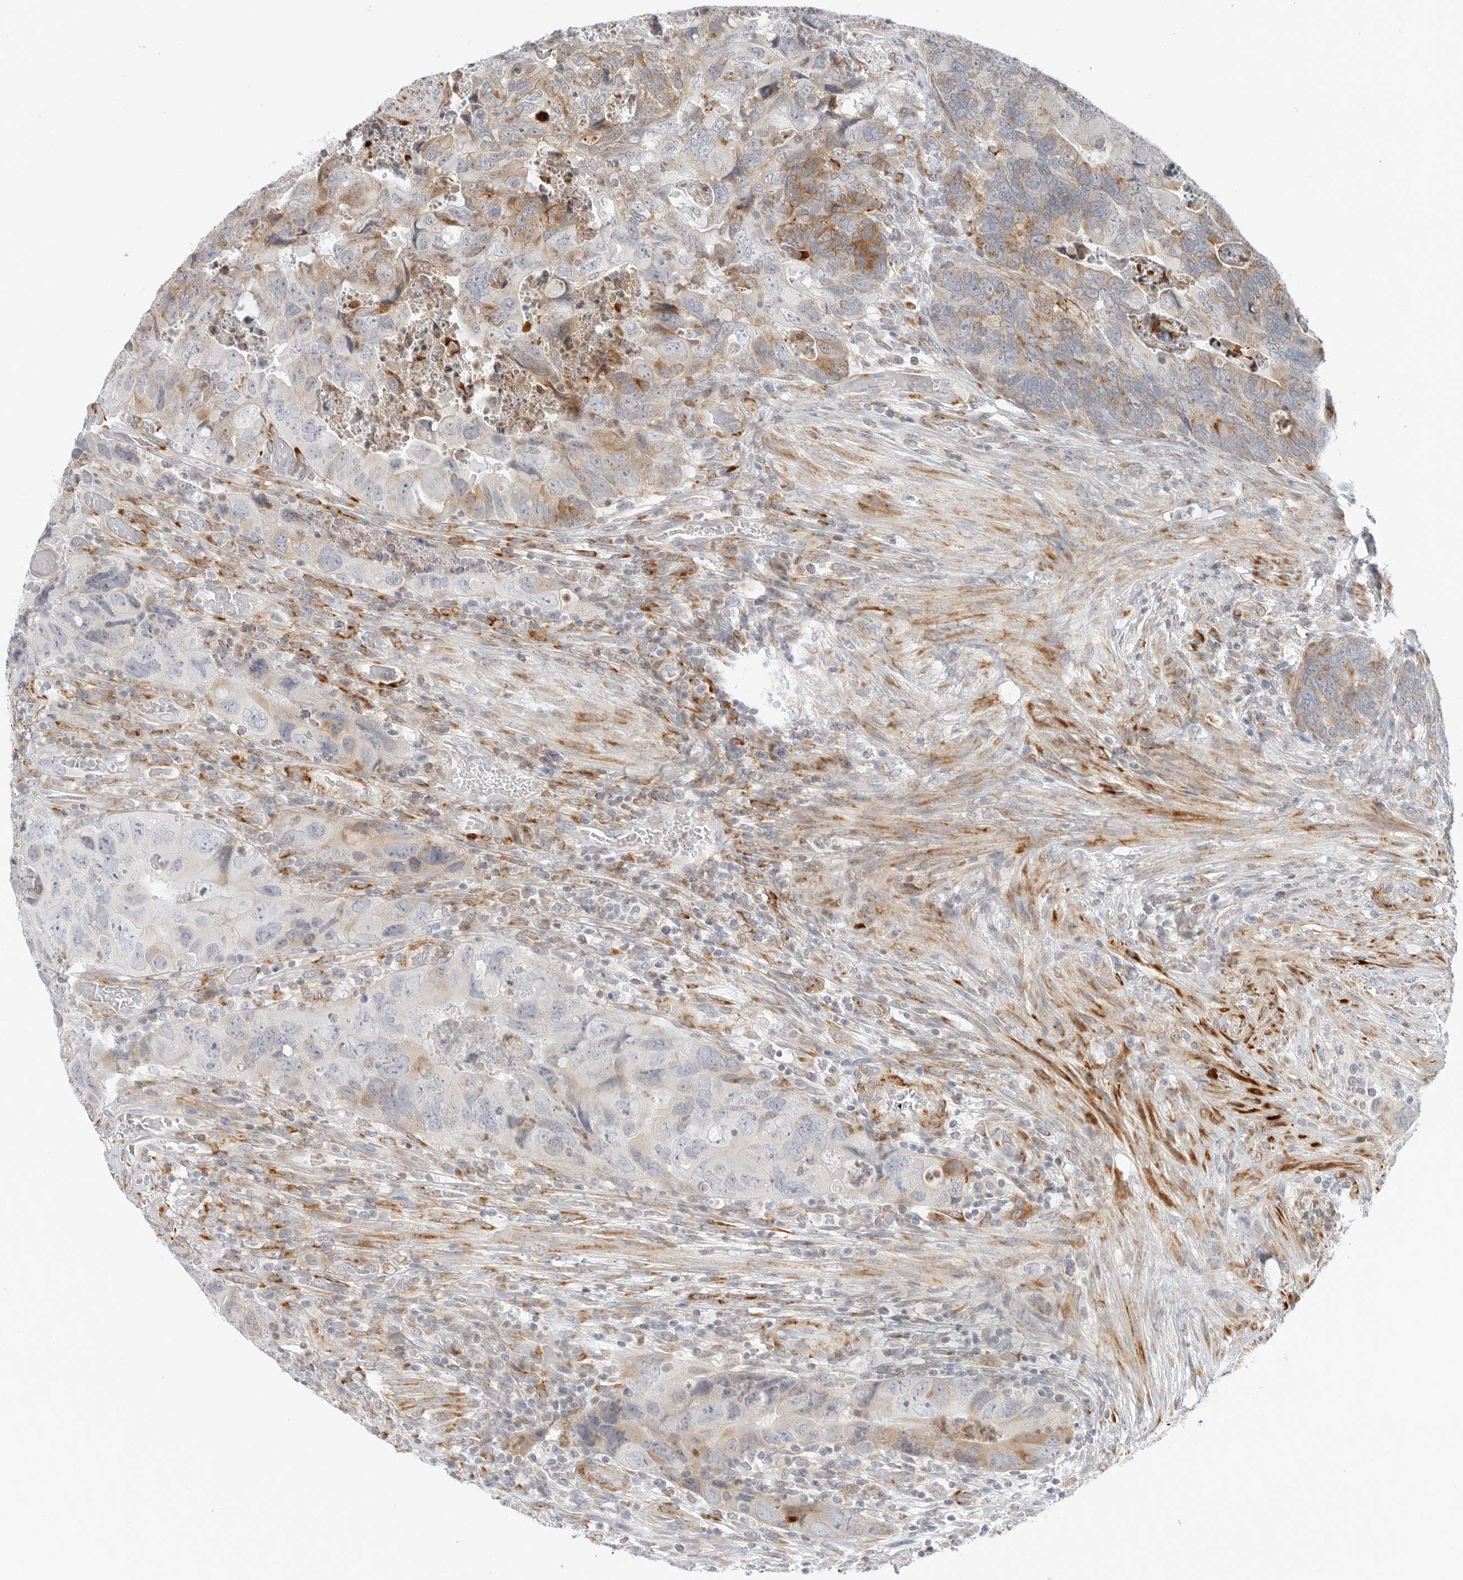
{"staining": {"intensity": "moderate", "quantity": "<25%", "location": "cytoplasmic/membranous"}, "tissue": "colorectal cancer", "cell_type": "Tumor cells", "image_type": "cancer", "snomed": [{"axis": "morphology", "description": "Adenocarcinoma, NOS"}, {"axis": "topography", "description": "Rectum"}], "caption": "Immunohistochemistry (DAB) staining of colorectal cancer (adenocarcinoma) displays moderate cytoplasmic/membranous protein expression in approximately <25% of tumor cells.", "gene": "C1QTNF1", "patient": {"sex": "male", "age": 63}}